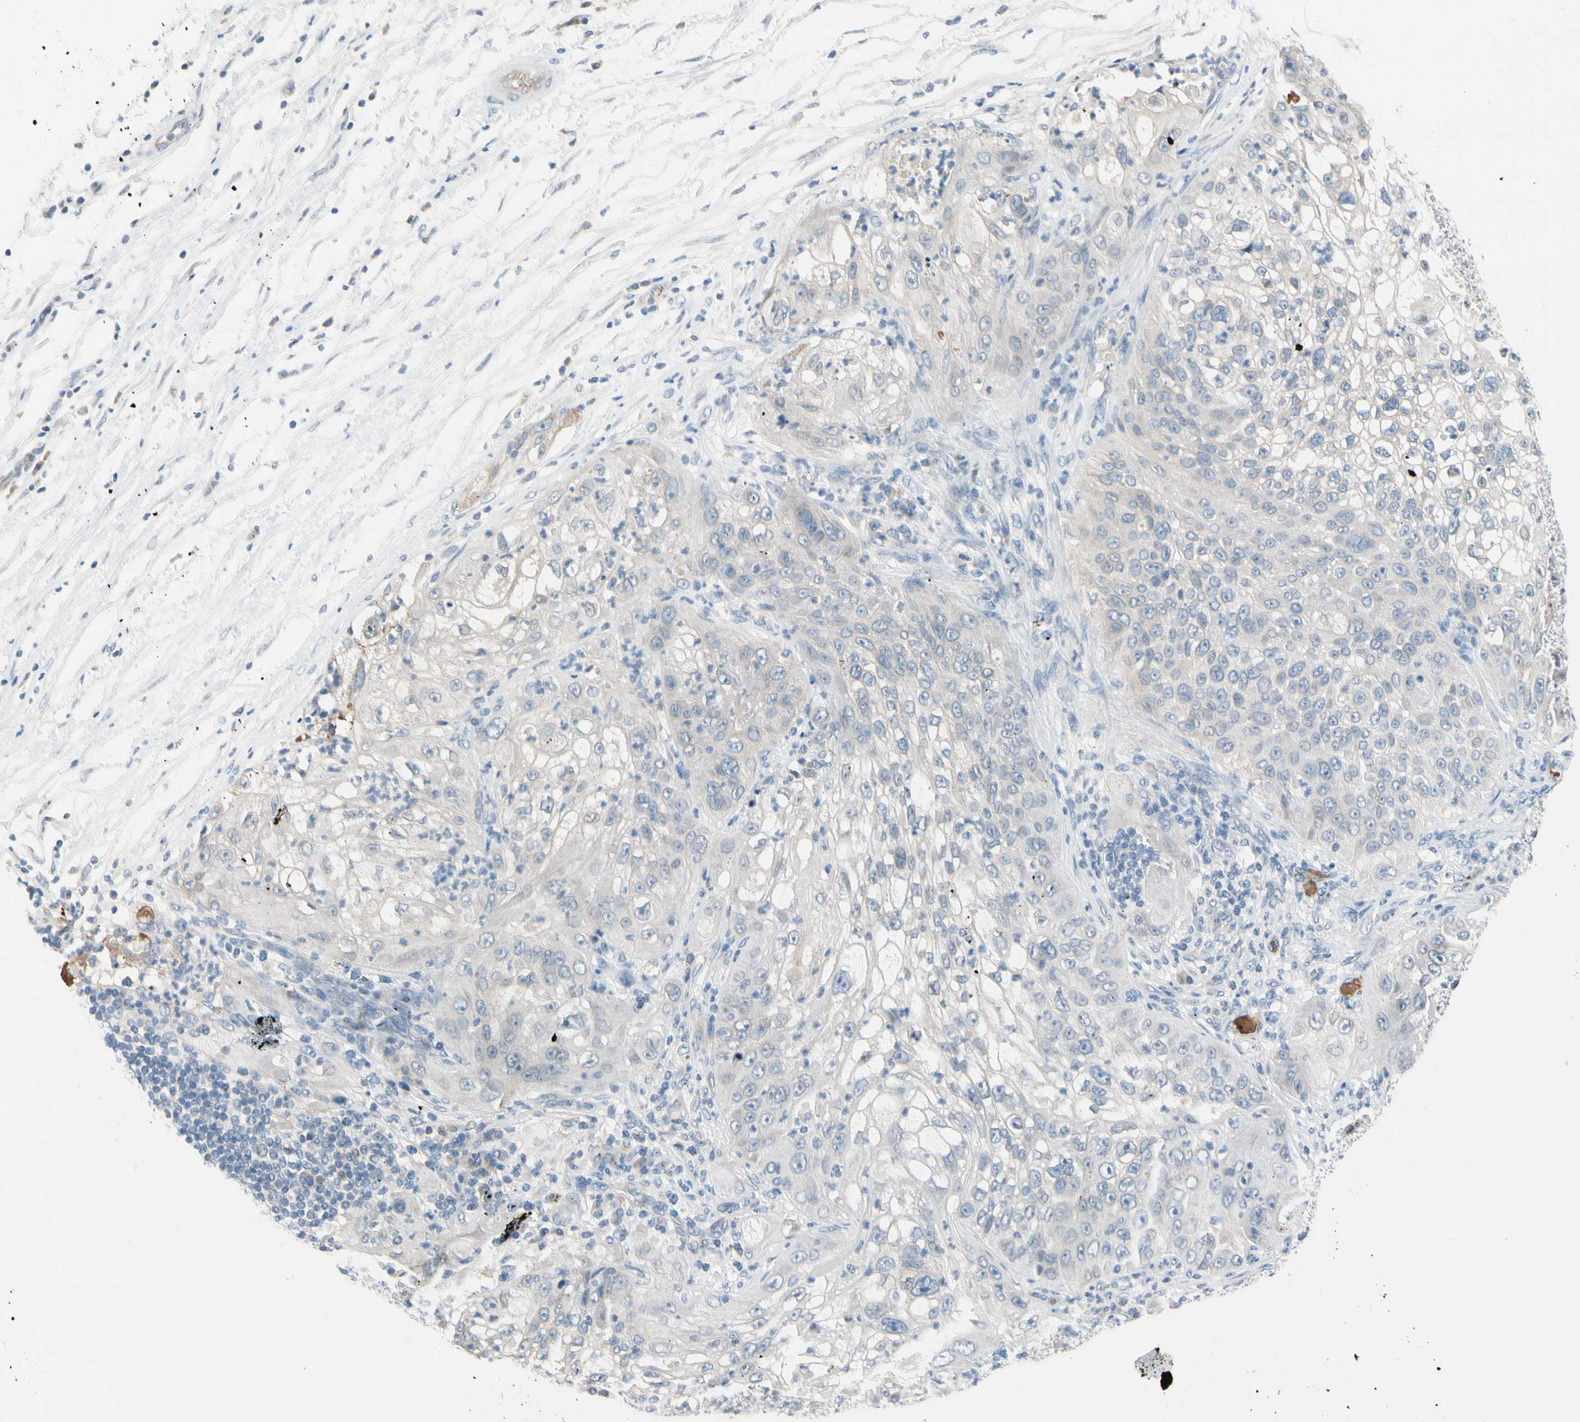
{"staining": {"intensity": "negative", "quantity": "none", "location": "none"}, "tissue": "lung cancer", "cell_type": "Tumor cells", "image_type": "cancer", "snomed": [{"axis": "morphology", "description": "Inflammation, NOS"}, {"axis": "morphology", "description": "Squamous cell carcinoma, NOS"}, {"axis": "topography", "description": "Lymph node"}, {"axis": "topography", "description": "Soft tissue"}, {"axis": "topography", "description": "Lung"}], "caption": "Tumor cells show no significant protein staining in lung squamous cell carcinoma.", "gene": "CNDP1", "patient": {"sex": "male", "age": 66}}